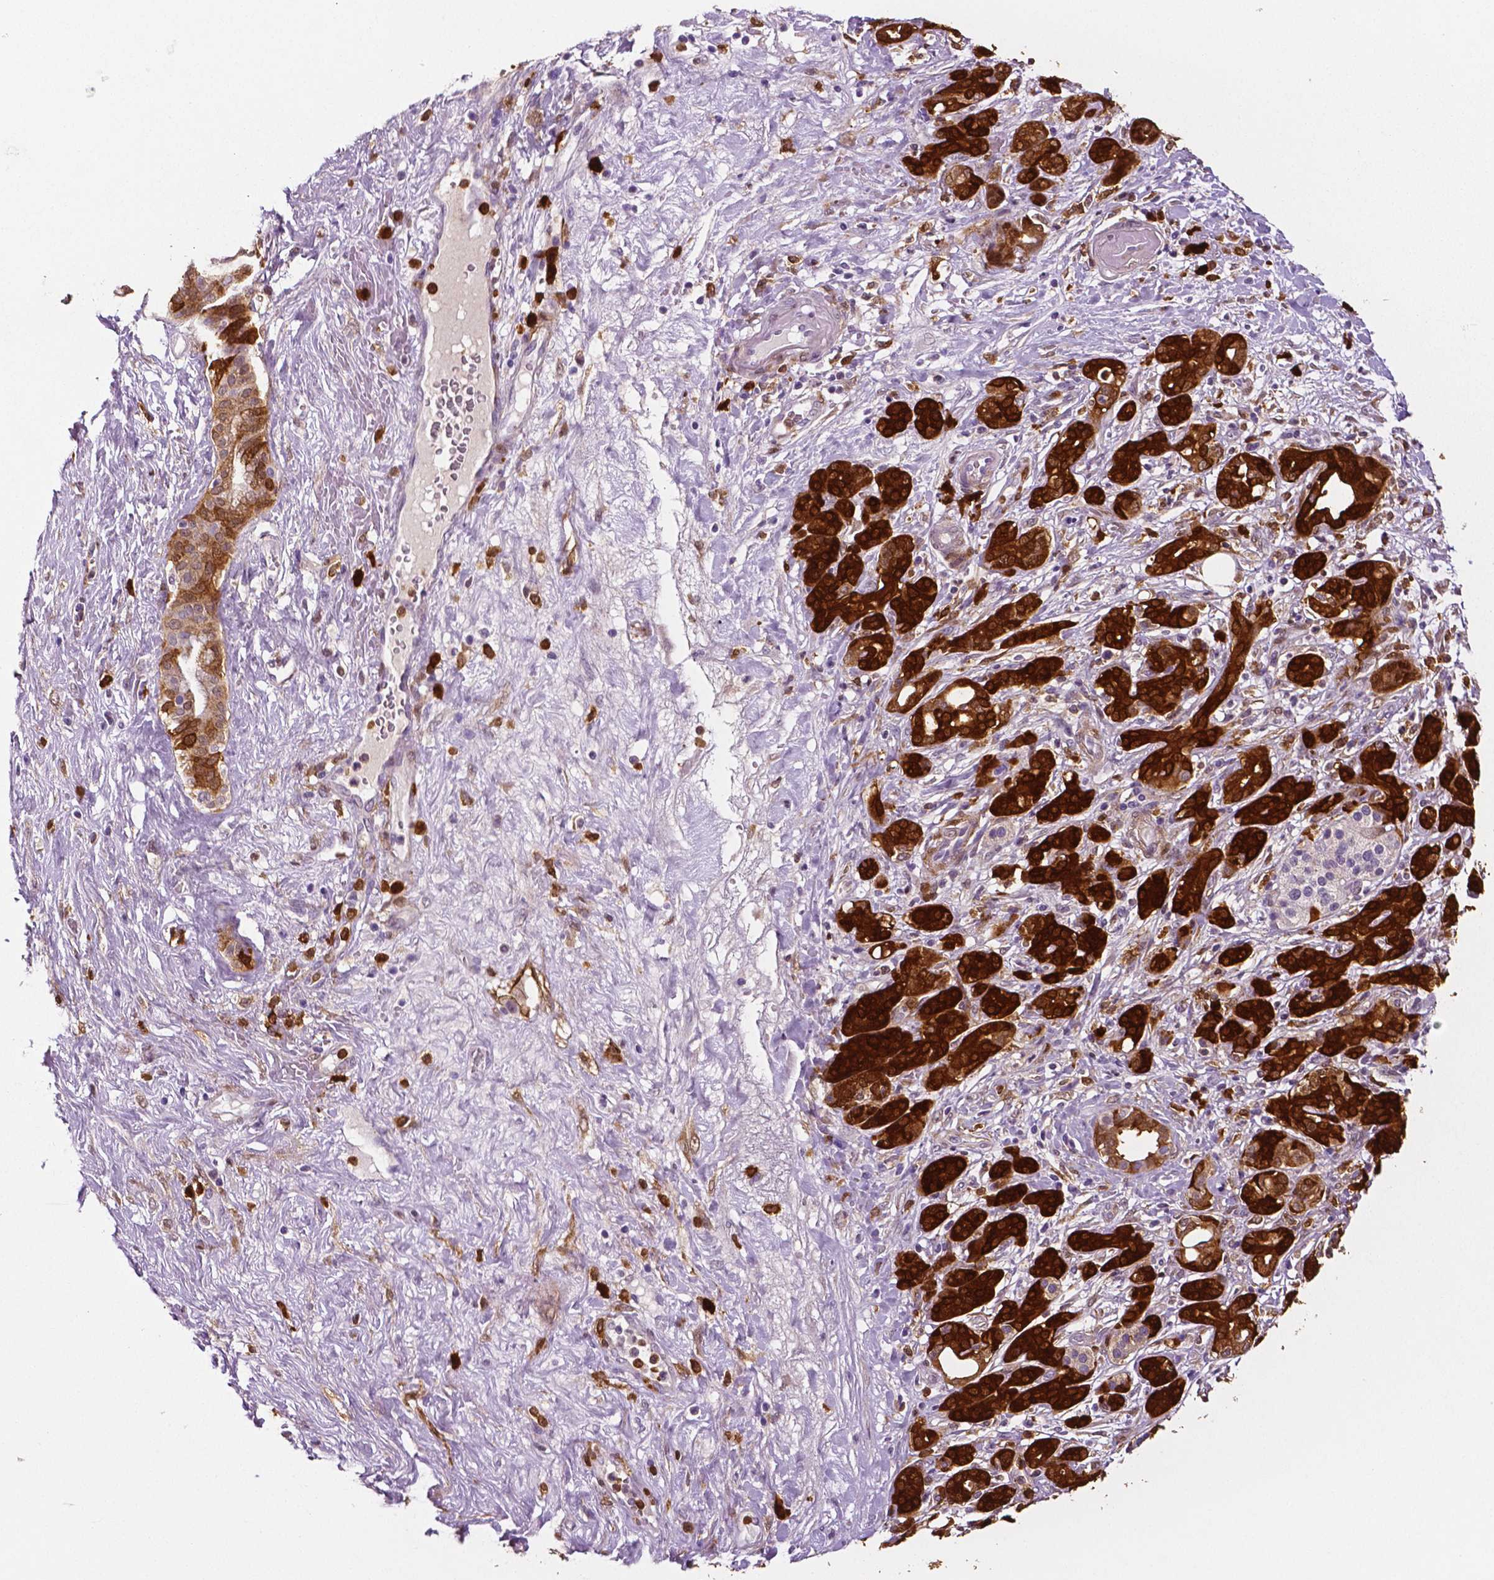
{"staining": {"intensity": "strong", "quantity": ">75%", "location": "cytoplasmic/membranous"}, "tissue": "pancreatic cancer", "cell_type": "Tumor cells", "image_type": "cancer", "snomed": [{"axis": "morphology", "description": "Adenocarcinoma, NOS"}, {"axis": "topography", "description": "Pancreas"}], "caption": "The micrograph reveals immunohistochemical staining of adenocarcinoma (pancreatic). There is strong cytoplasmic/membranous expression is appreciated in about >75% of tumor cells.", "gene": "PHGDH", "patient": {"sex": "male", "age": 44}}